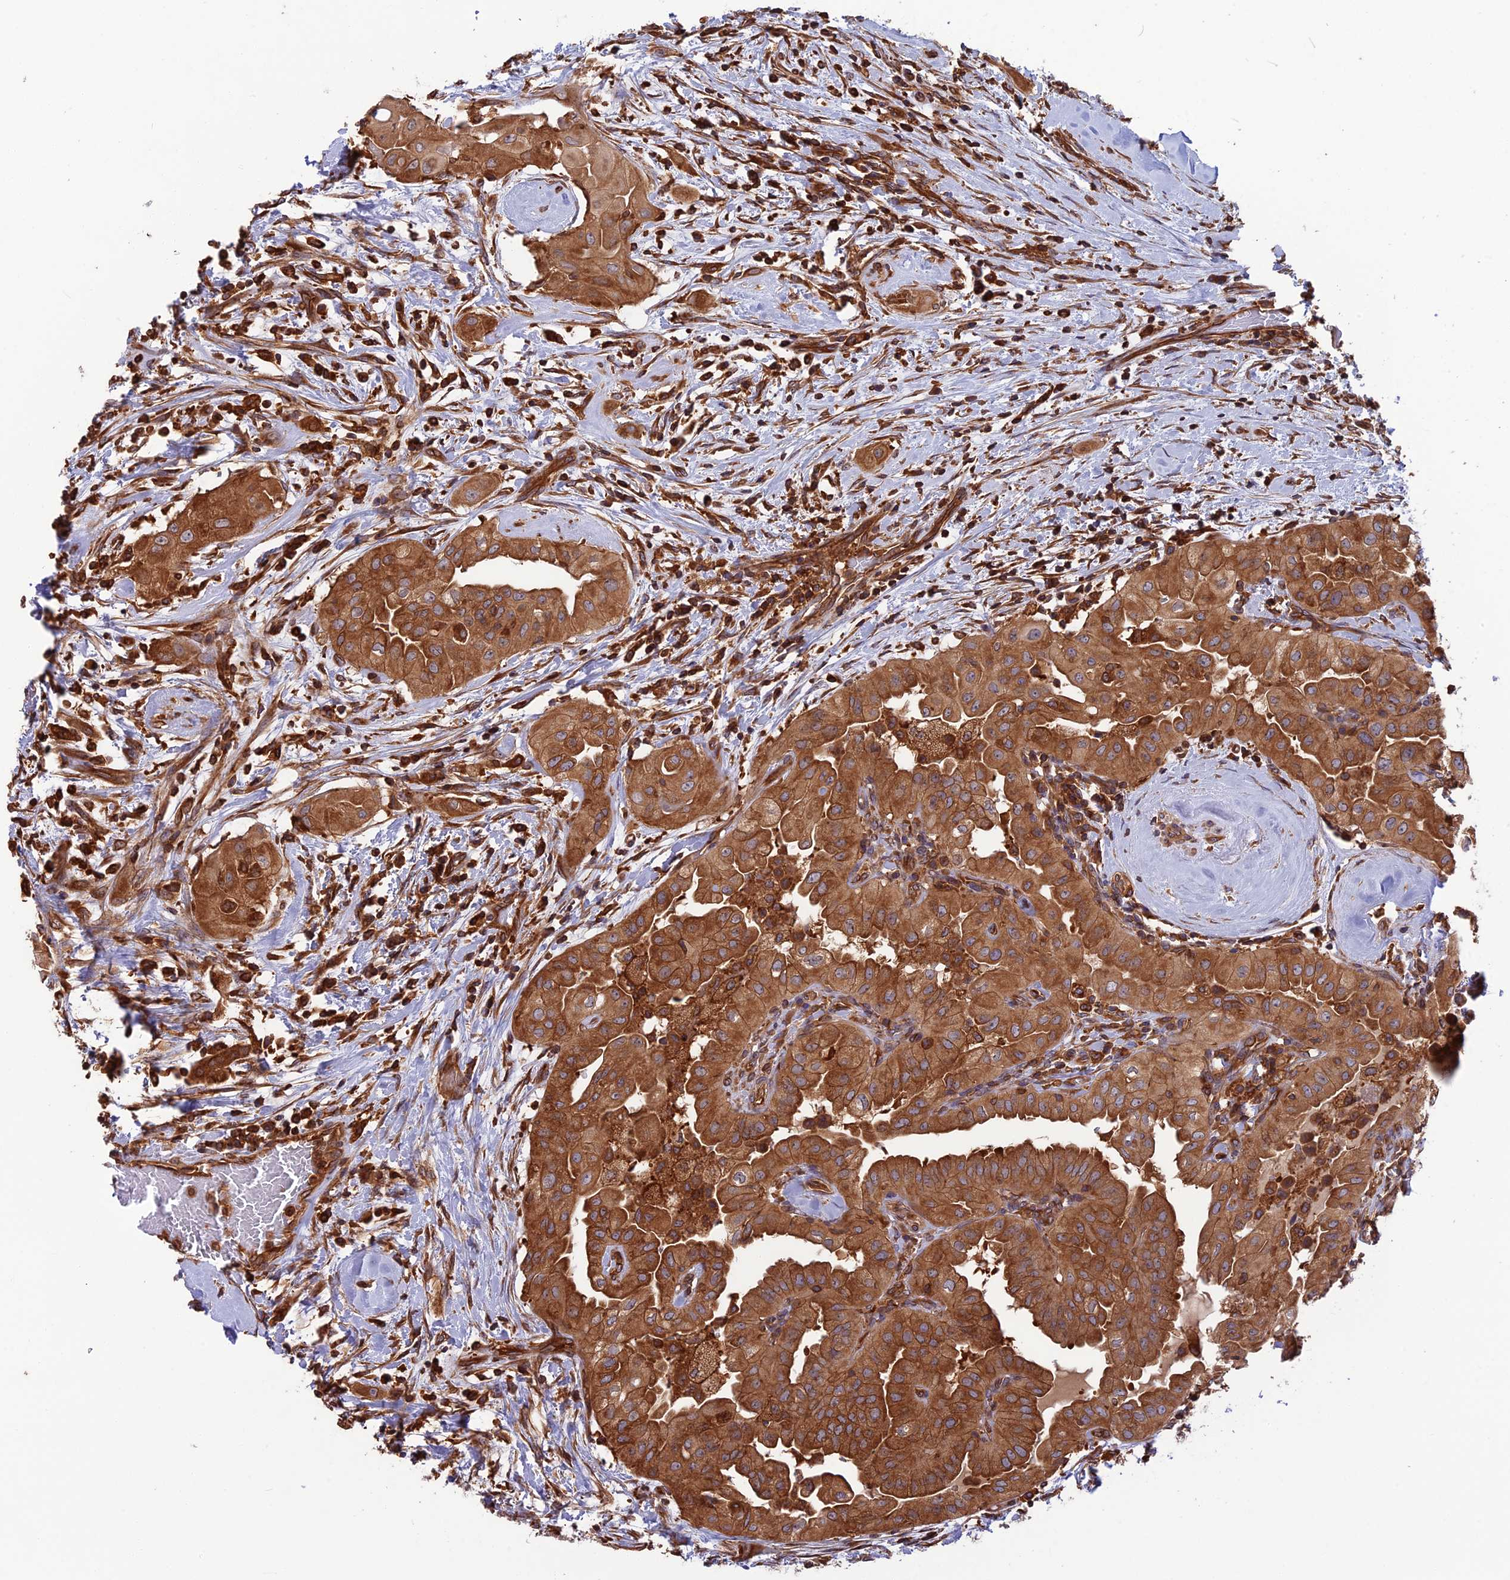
{"staining": {"intensity": "strong", "quantity": ">75%", "location": "cytoplasmic/membranous"}, "tissue": "thyroid cancer", "cell_type": "Tumor cells", "image_type": "cancer", "snomed": [{"axis": "morphology", "description": "Papillary adenocarcinoma, NOS"}, {"axis": "topography", "description": "Thyroid gland"}], "caption": "Immunohistochemical staining of thyroid papillary adenocarcinoma demonstrates strong cytoplasmic/membranous protein expression in approximately >75% of tumor cells.", "gene": "WDR1", "patient": {"sex": "female", "age": 59}}